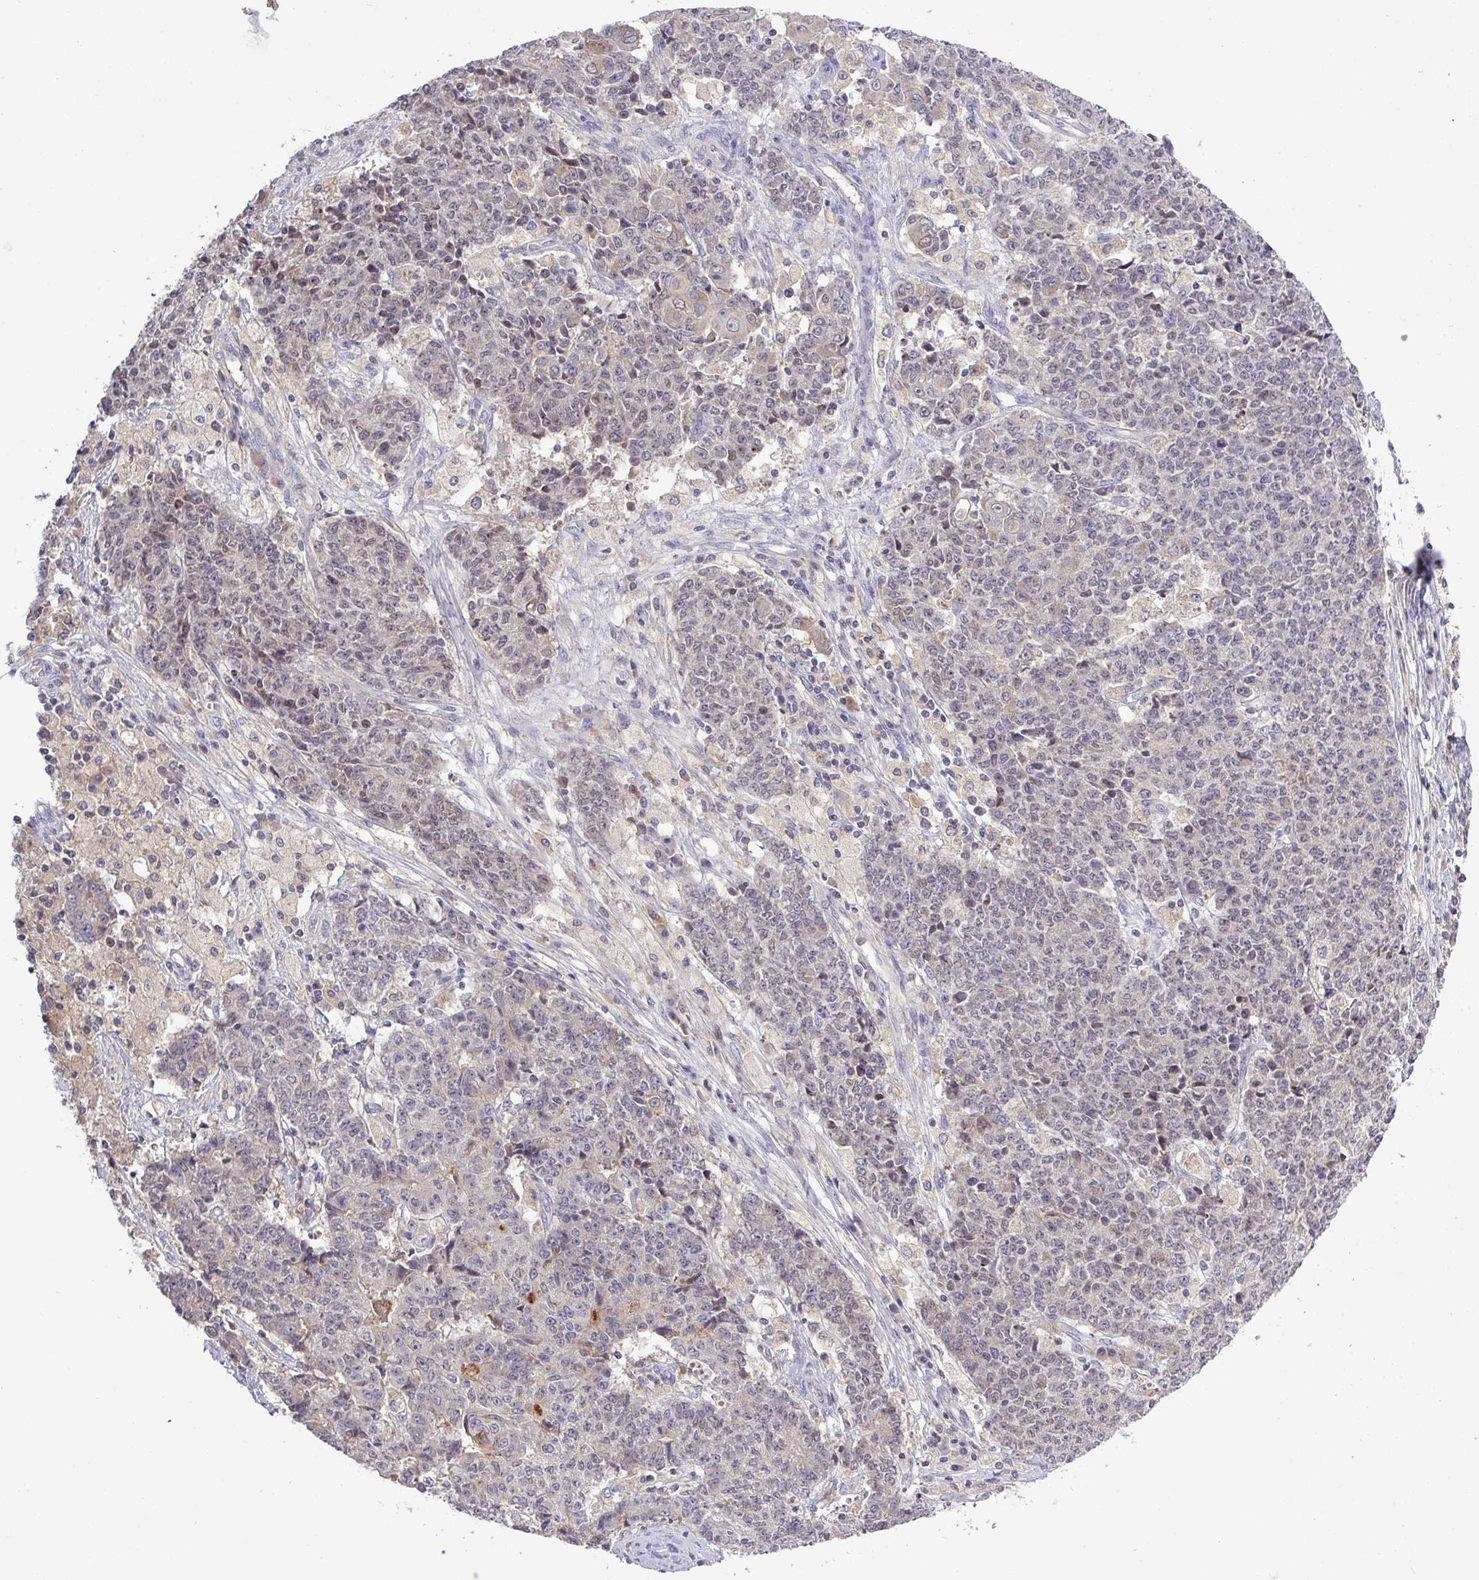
{"staining": {"intensity": "negative", "quantity": "none", "location": "none"}, "tissue": "ovarian cancer", "cell_type": "Tumor cells", "image_type": "cancer", "snomed": [{"axis": "morphology", "description": "Carcinoma, endometroid"}, {"axis": "topography", "description": "Ovary"}], "caption": "Immunohistochemical staining of human endometroid carcinoma (ovarian) shows no significant positivity in tumor cells.", "gene": "TMEM62", "patient": {"sex": "female", "age": 42}}